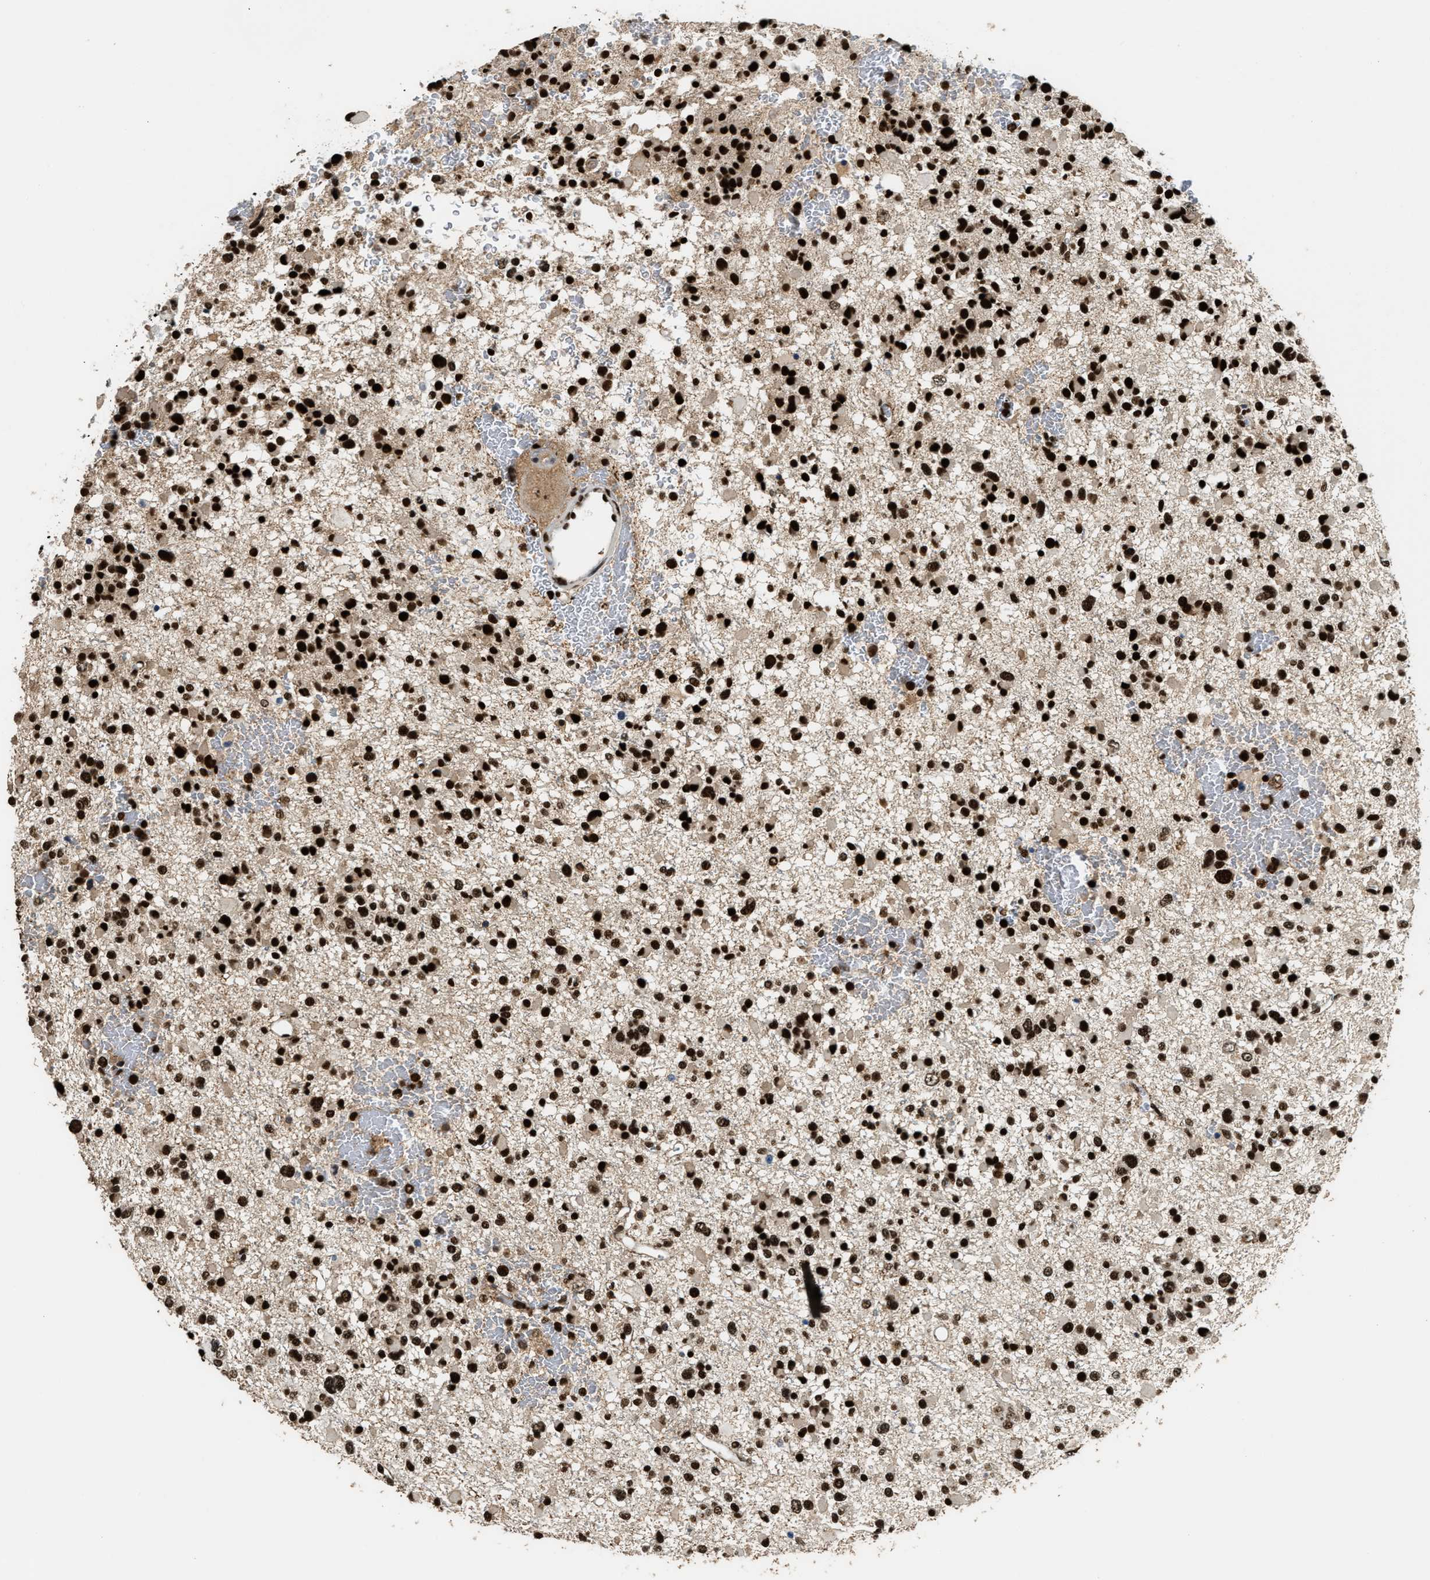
{"staining": {"intensity": "strong", "quantity": ">75%", "location": "nuclear"}, "tissue": "glioma", "cell_type": "Tumor cells", "image_type": "cancer", "snomed": [{"axis": "morphology", "description": "Glioma, malignant, Low grade"}, {"axis": "topography", "description": "Brain"}], "caption": "High-magnification brightfield microscopy of low-grade glioma (malignant) stained with DAB (3,3'-diaminobenzidine) (brown) and counterstained with hematoxylin (blue). tumor cells exhibit strong nuclear staining is present in approximately>75% of cells.", "gene": "RAD21", "patient": {"sex": "female", "age": 22}}